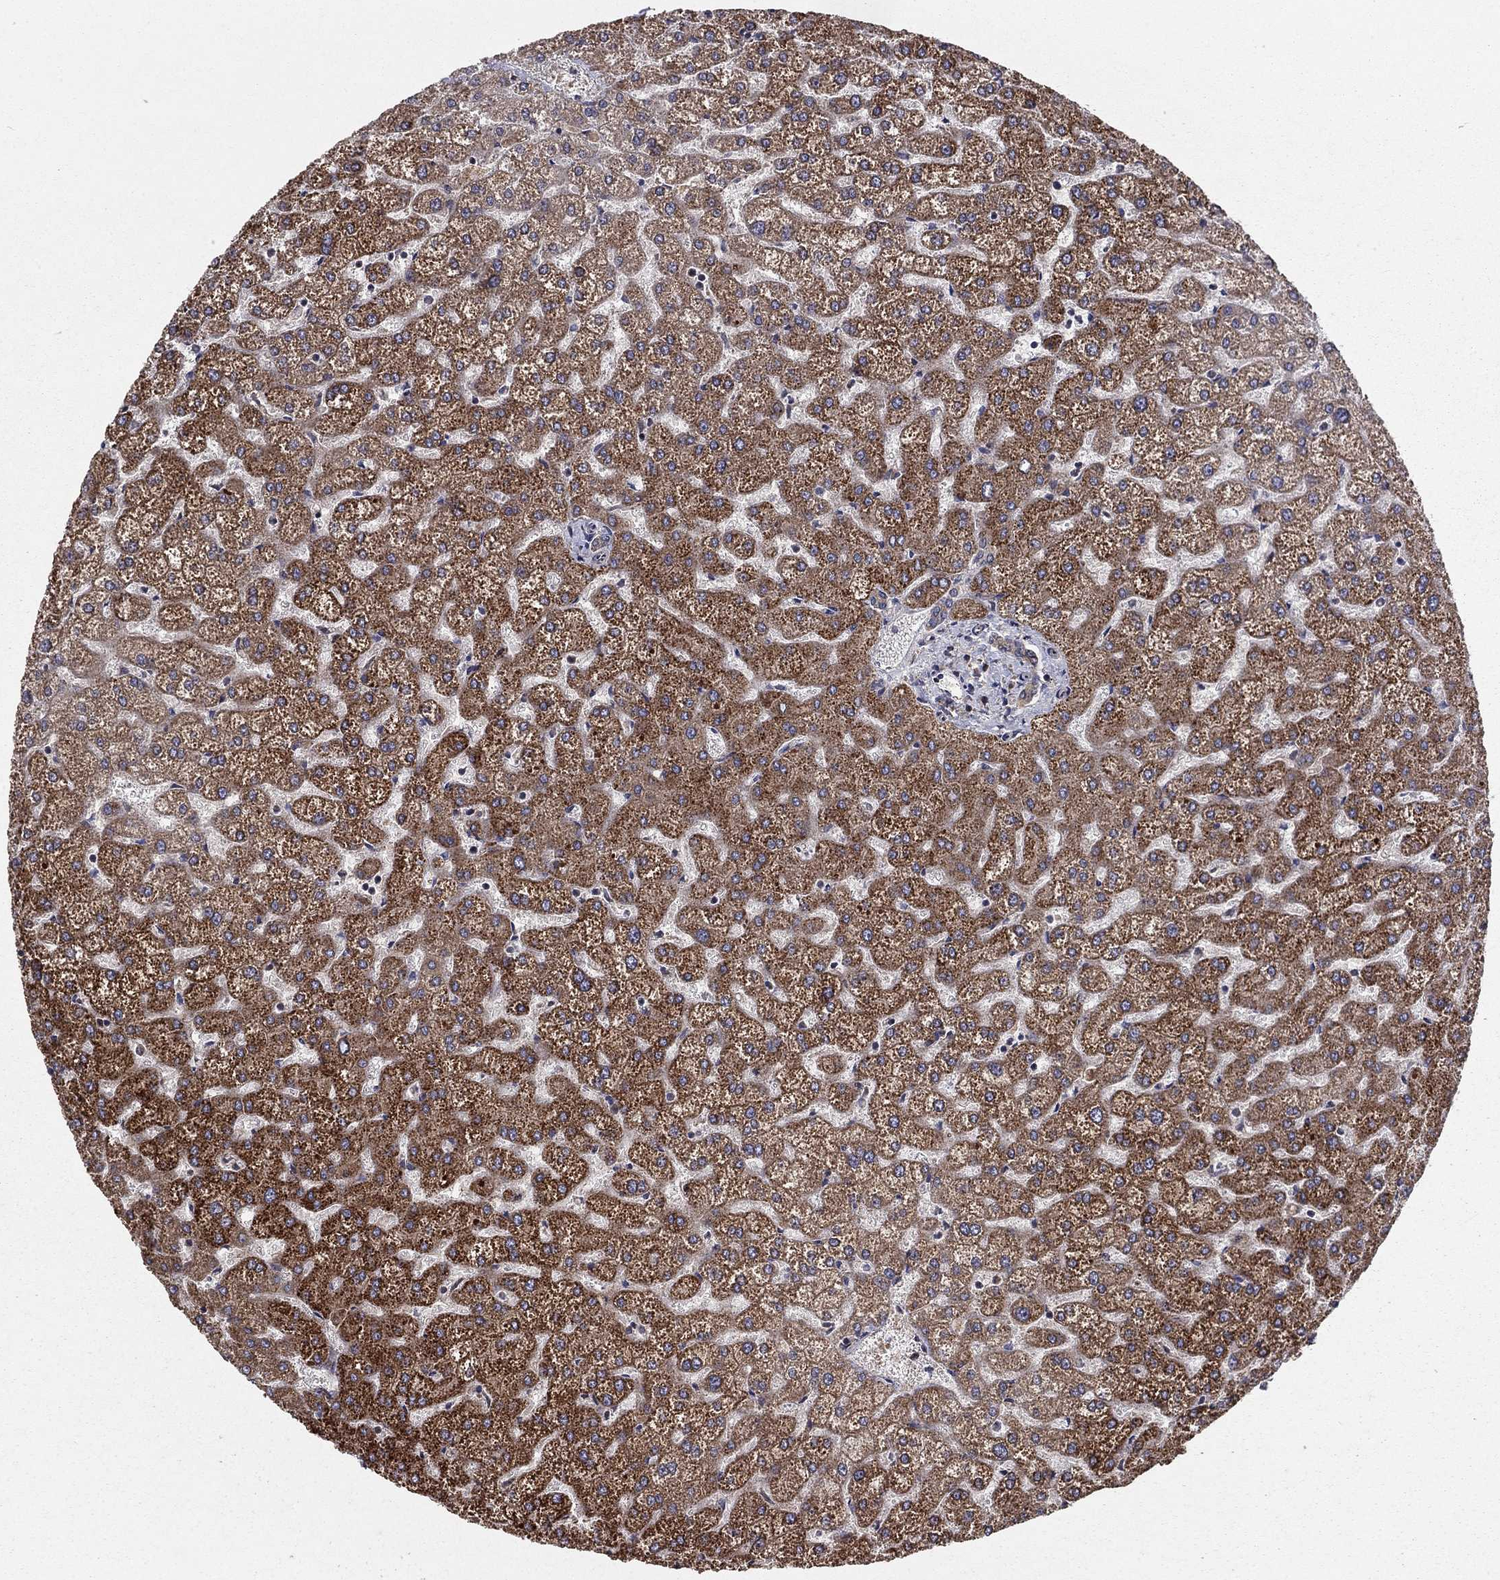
{"staining": {"intensity": "negative", "quantity": "none", "location": "none"}, "tissue": "liver", "cell_type": "Cholangiocytes", "image_type": "normal", "snomed": [{"axis": "morphology", "description": "Normal tissue, NOS"}, {"axis": "topography", "description": "Liver"}], "caption": "Histopathology image shows no significant protein staining in cholangiocytes of benign liver.", "gene": "BABAM2", "patient": {"sex": "female", "age": 32}}